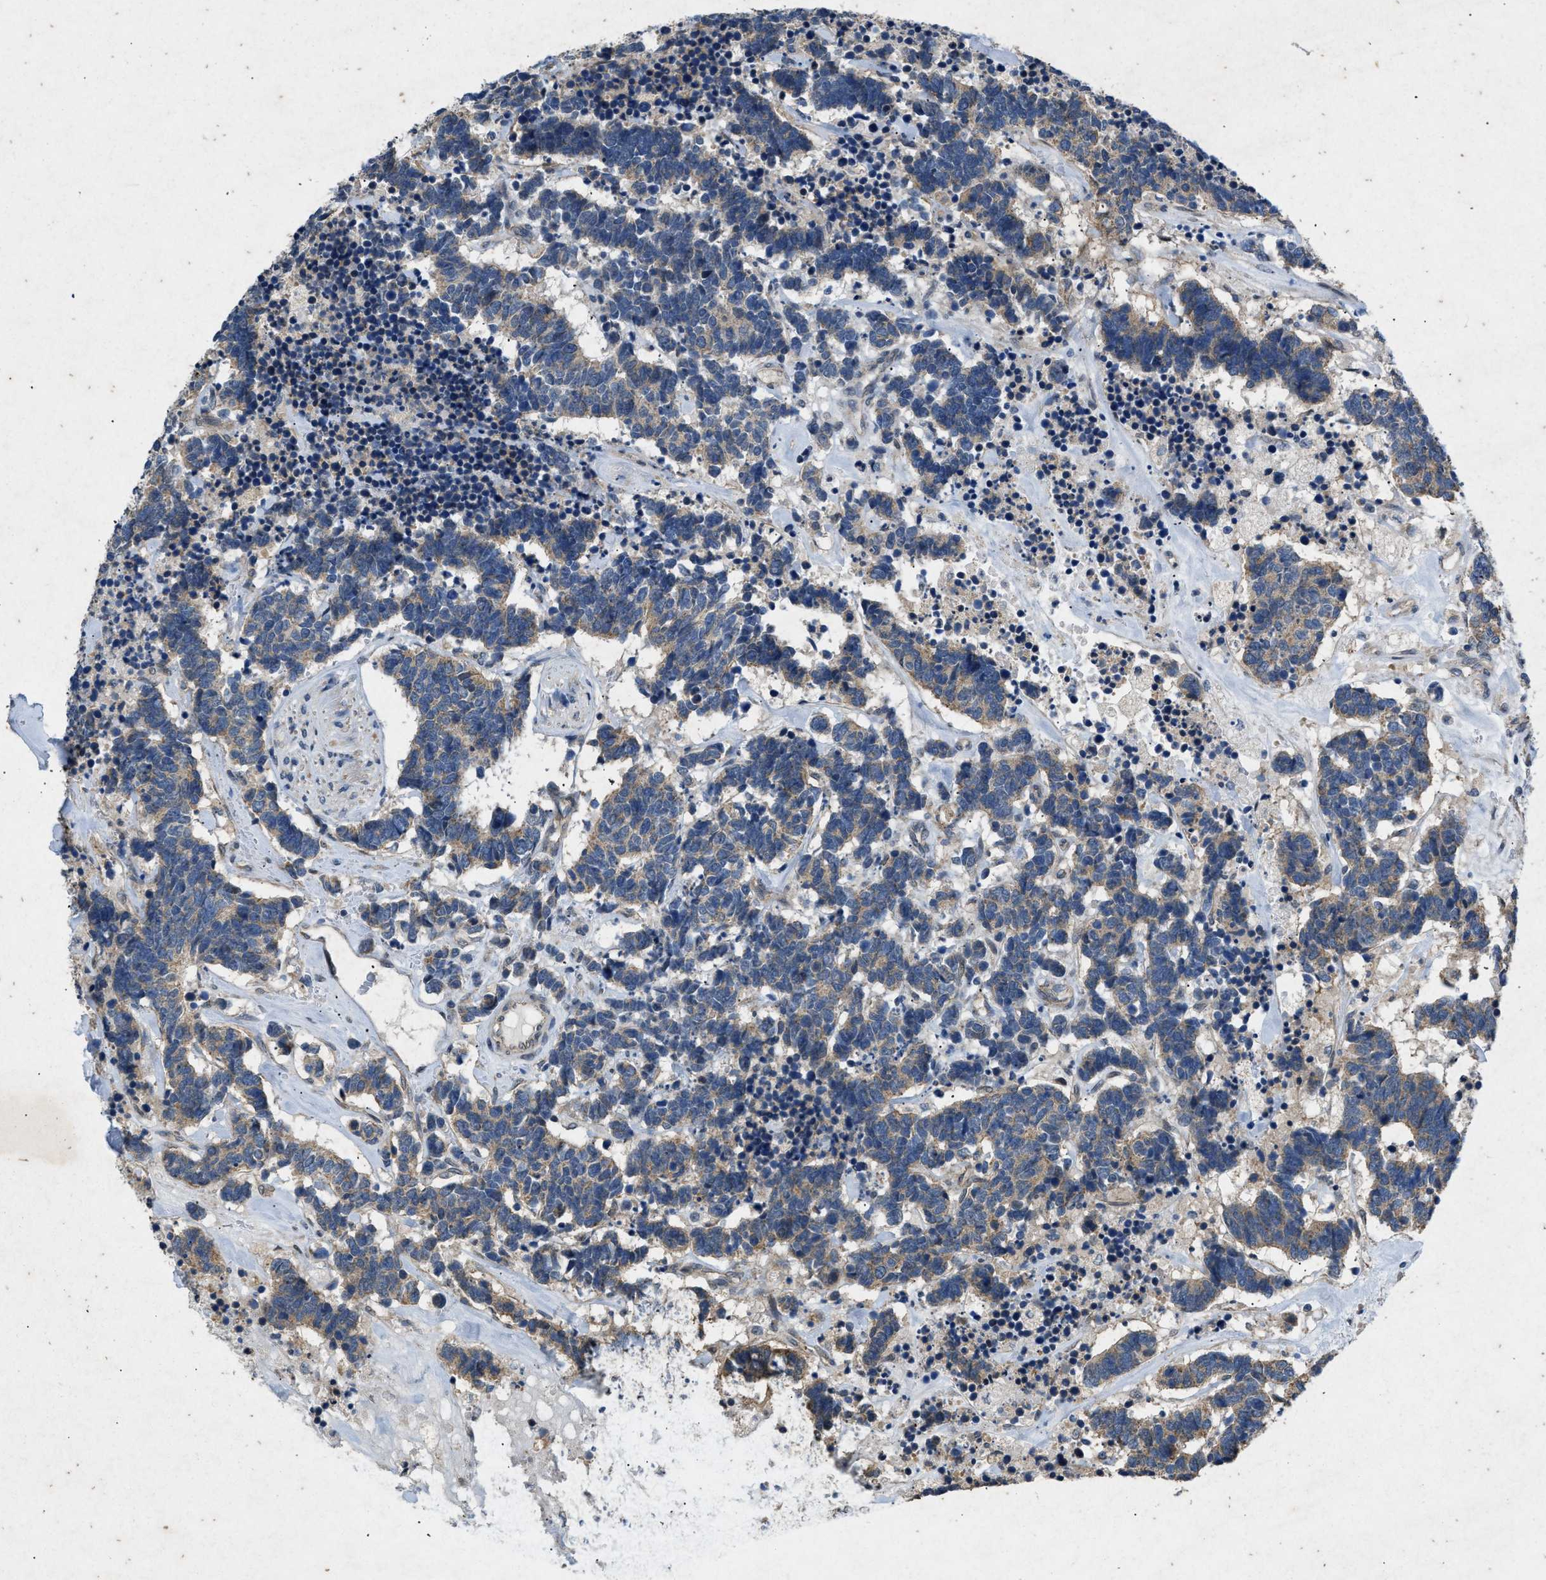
{"staining": {"intensity": "weak", "quantity": ">75%", "location": "cytoplasmic/membranous"}, "tissue": "carcinoid", "cell_type": "Tumor cells", "image_type": "cancer", "snomed": [{"axis": "morphology", "description": "Carcinoma, NOS"}, {"axis": "morphology", "description": "Carcinoid, malignant, NOS"}, {"axis": "topography", "description": "Urinary bladder"}], "caption": "About >75% of tumor cells in human carcinoid (malignant) exhibit weak cytoplasmic/membranous protein staining as visualized by brown immunohistochemical staining.", "gene": "PRKG2", "patient": {"sex": "male", "age": 57}}